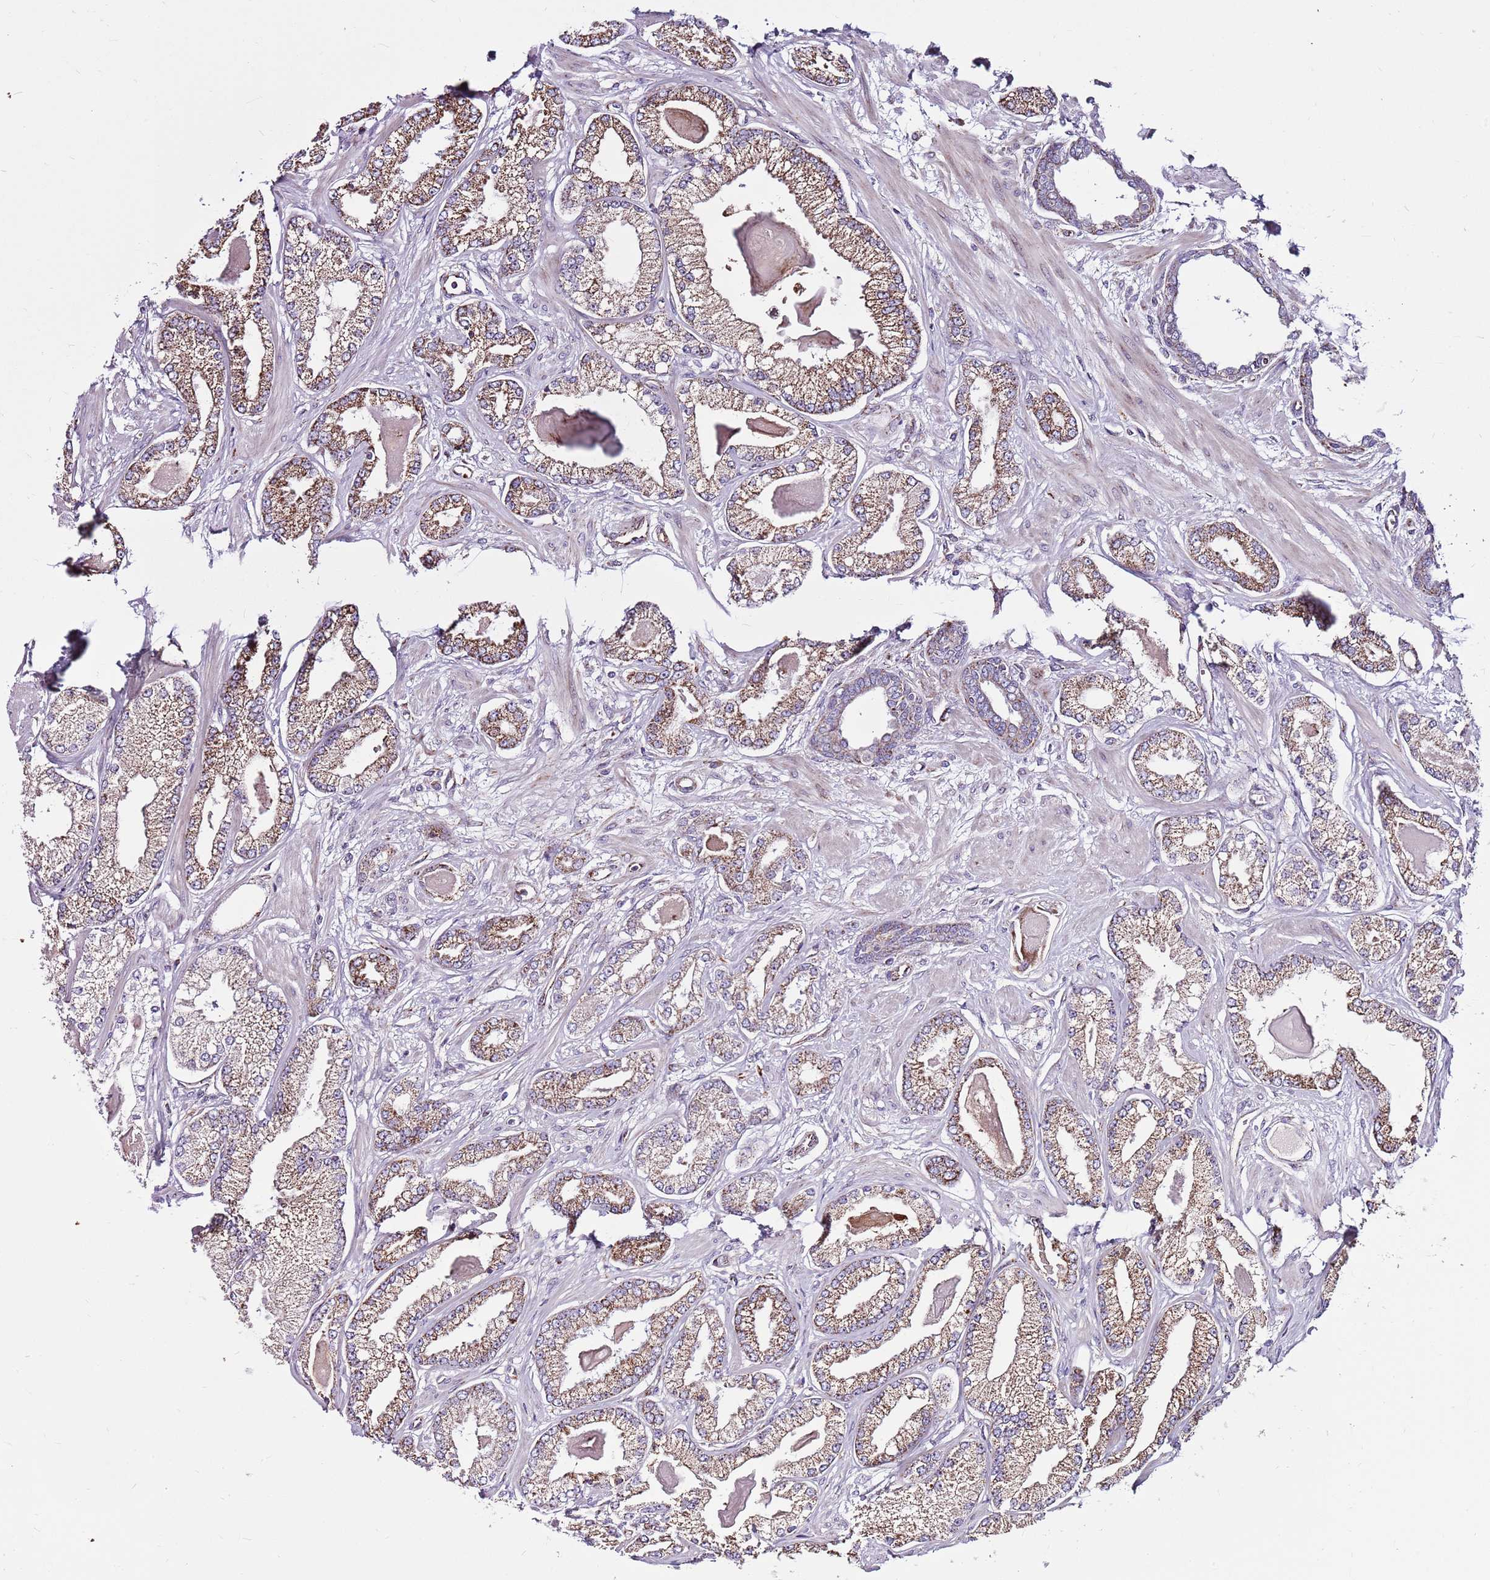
{"staining": {"intensity": "moderate", "quantity": ">75%", "location": "cytoplasmic/membranous"}, "tissue": "prostate cancer", "cell_type": "Tumor cells", "image_type": "cancer", "snomed": [{"axis": "morphology", "description": "Adenocarcinoma, Low grade"}, {"axis": "topography", "description": "Prostate"}], "caption": "This histopathology image exhibits prostate cancer stained with immunohistochemistry to label a protein in brown. The cytoplasmic/membranous of tumor cells show moderate positivity for the protein. Nuclei are counter-stained blue.", "gene": "HECTD4", "patient": {"sex": "male", "age": 64}}